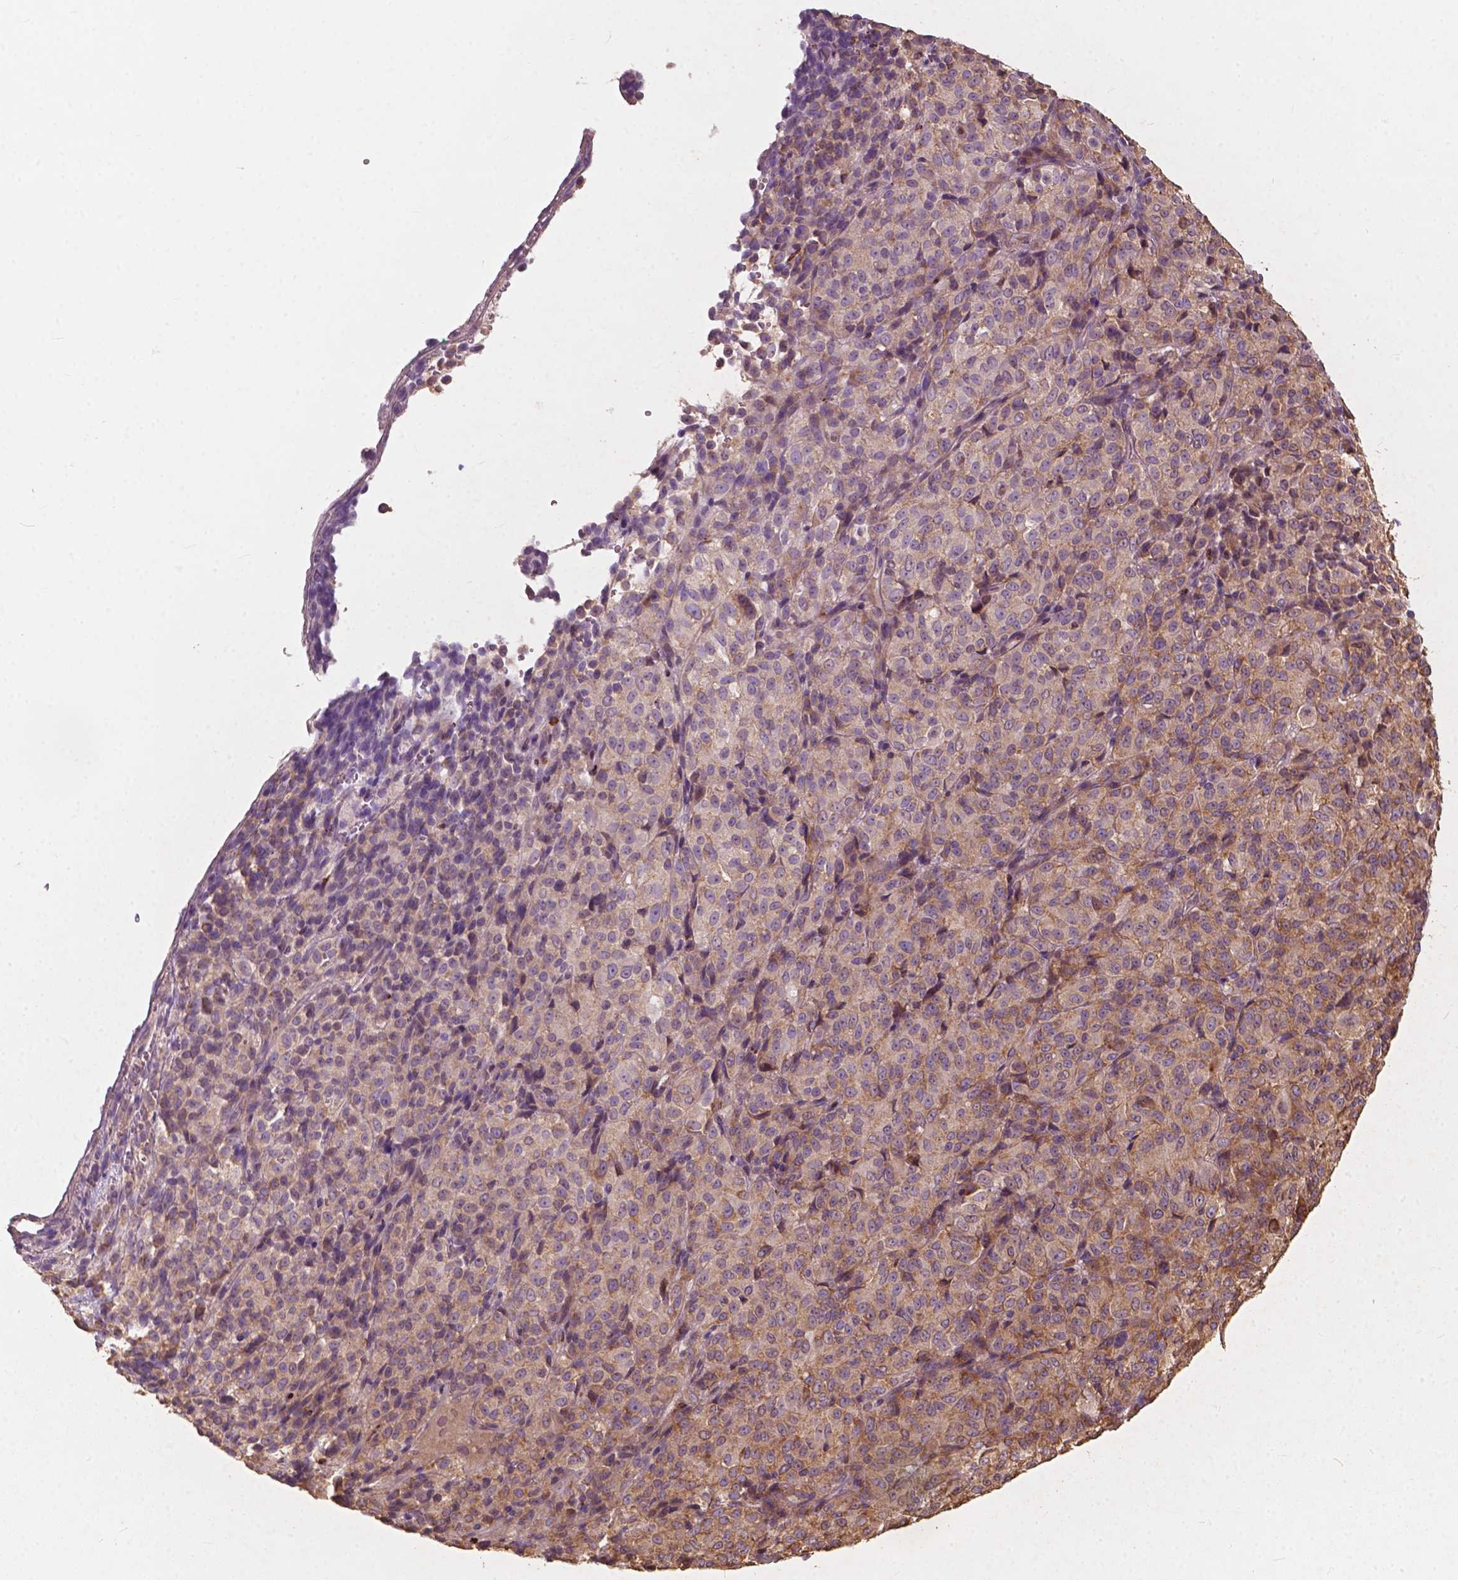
{"staining": {"intensity": "moderate", "quantity": "25%-75%", "location": "cytoplasmic/membranous"}, "tissue": "melanoma", "cell_type": "Tumor cells", "image_type": "cancer", "snomed": [{"axis": "morphology", "description": "Malignant melanoma, Metastatic site"}, {"axis": "topography", "description": "Brain"}], "caption": "Malignant melanoma (metastatic site) was stained to show a protein in brown. There is medium levels of moderate cytoplasmic/membranous positivity in about 25%-75% of tumor cells. (brown staining indicates protein expression, while blue staining denotes nuclei).", "gene": "G3BP1", "patient": {"sex": "female", "age": 56}}